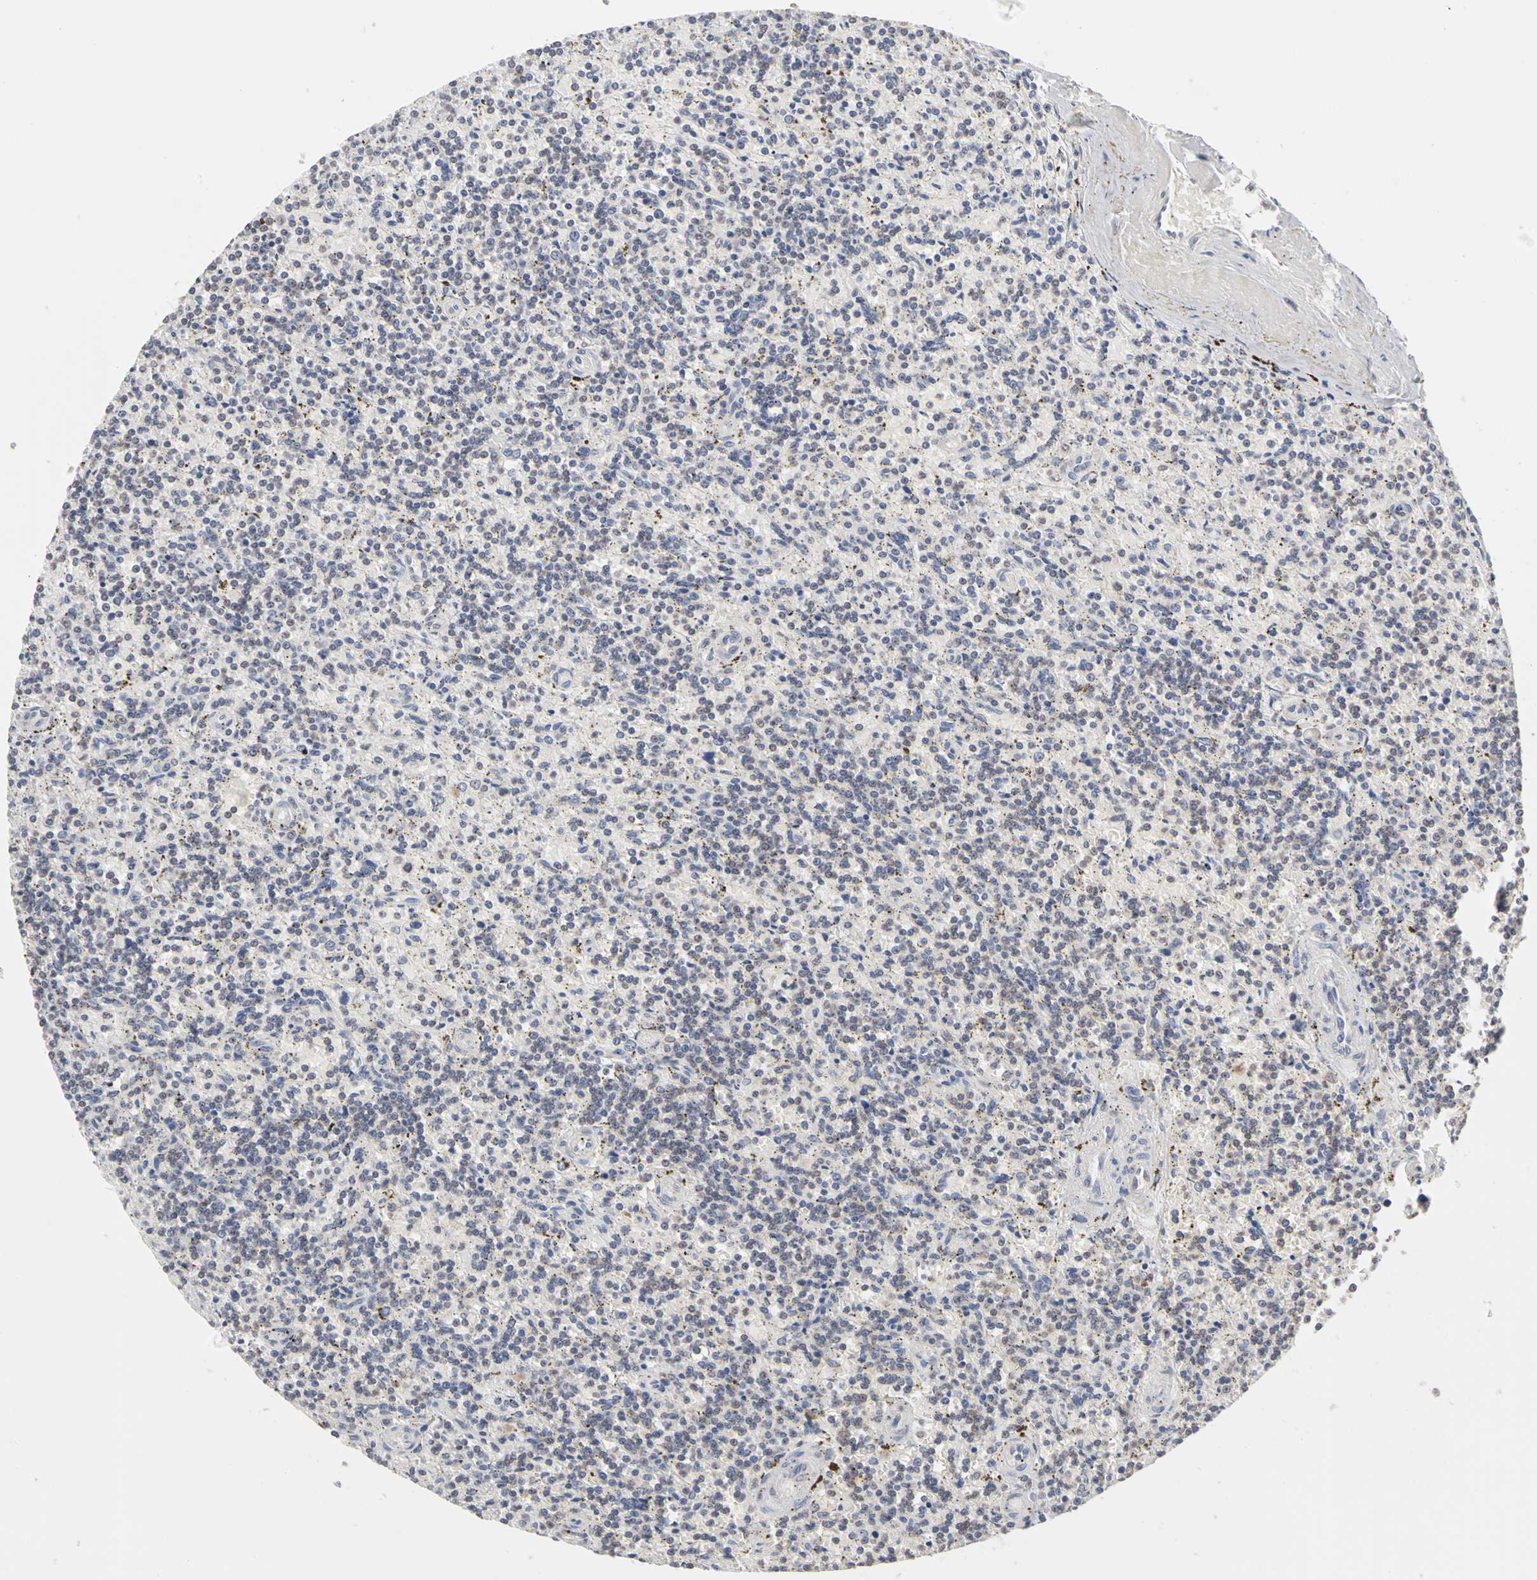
{"staining": {"intensity": "negative", "quantity": "none", "location": "none"}, "tissue": "lymphoma", "cell_type": "Tumor cells", "image_type": "cancer", "snomed": [{"axis": "morphology", "description": "Malignant lymphoma, non-Hodgkin's type, Low grade"}, {"axis": "topography", "description": "Spleen"}], "caption": "This is an immunohistochemistry (IHC) micrograph of malignant lymphoma, non-Hodgkin's type (low-grade). There is no positivity in tumor cells.", "gene": "IRAK1", "patient": {"sex": "male", "age": 73}}